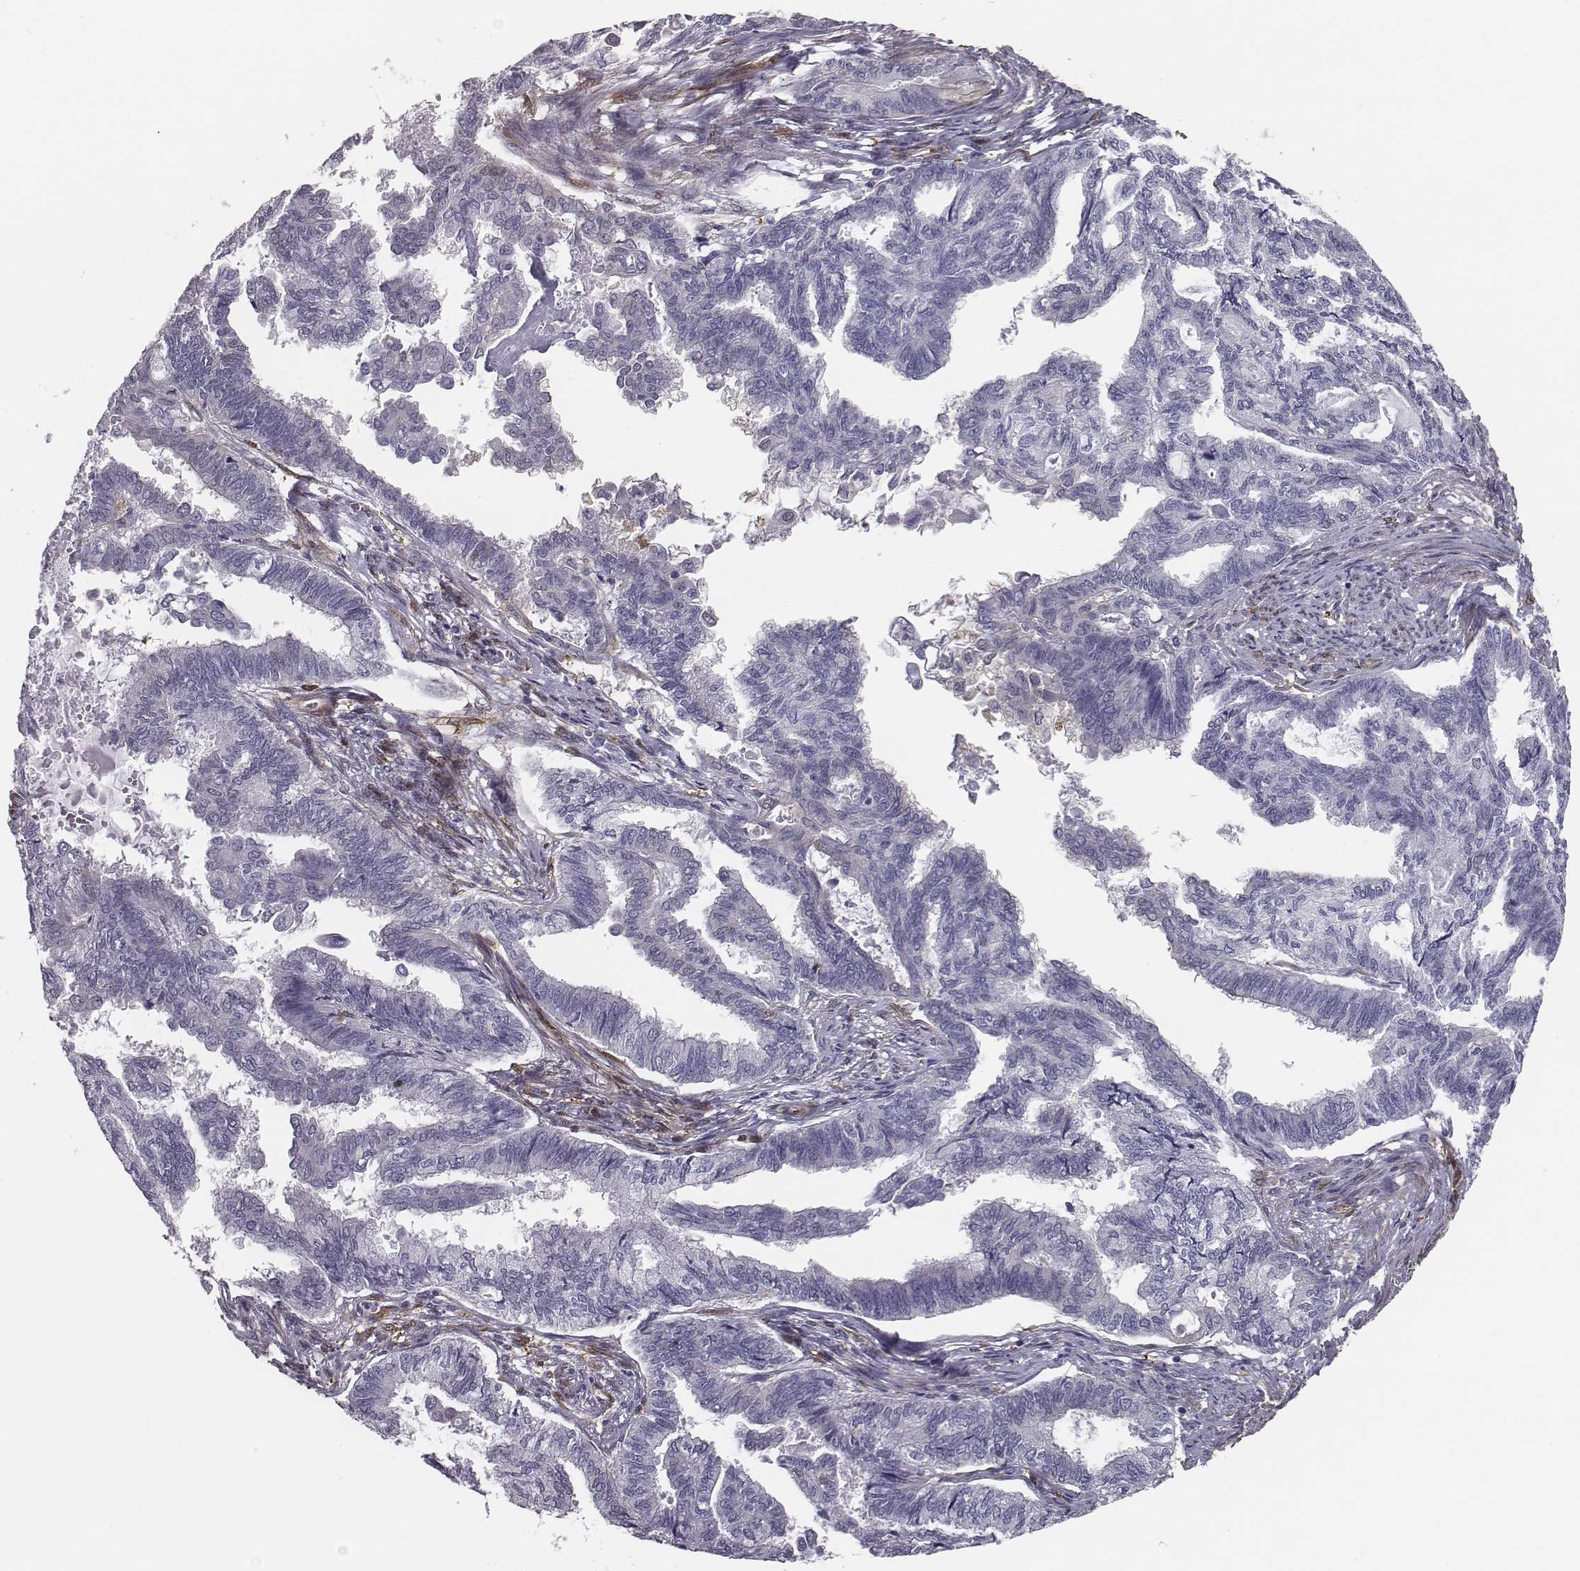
{"staining": {"intensity": "negative", "quantity": "none", "location": "none"}, "tissue": "endometrial cancer", "cell_type": "Tumor cells", "image_type": "cancer", "snomed": [{"axis": "morphology", "description": "Adenocarcinoma, NOS"}, {"axis": "topography", "description": "Endometrium"}], "caption": "IHC histopathology image of neoplastic tissue: human endometrial adenocarcinoma stained with DAB (3,3'-diaminobenzidine) reveals no significant protein positivity in tumor cells.", "gene": "ISYNA1", "patient": {"sex": "female", "age": 86}}